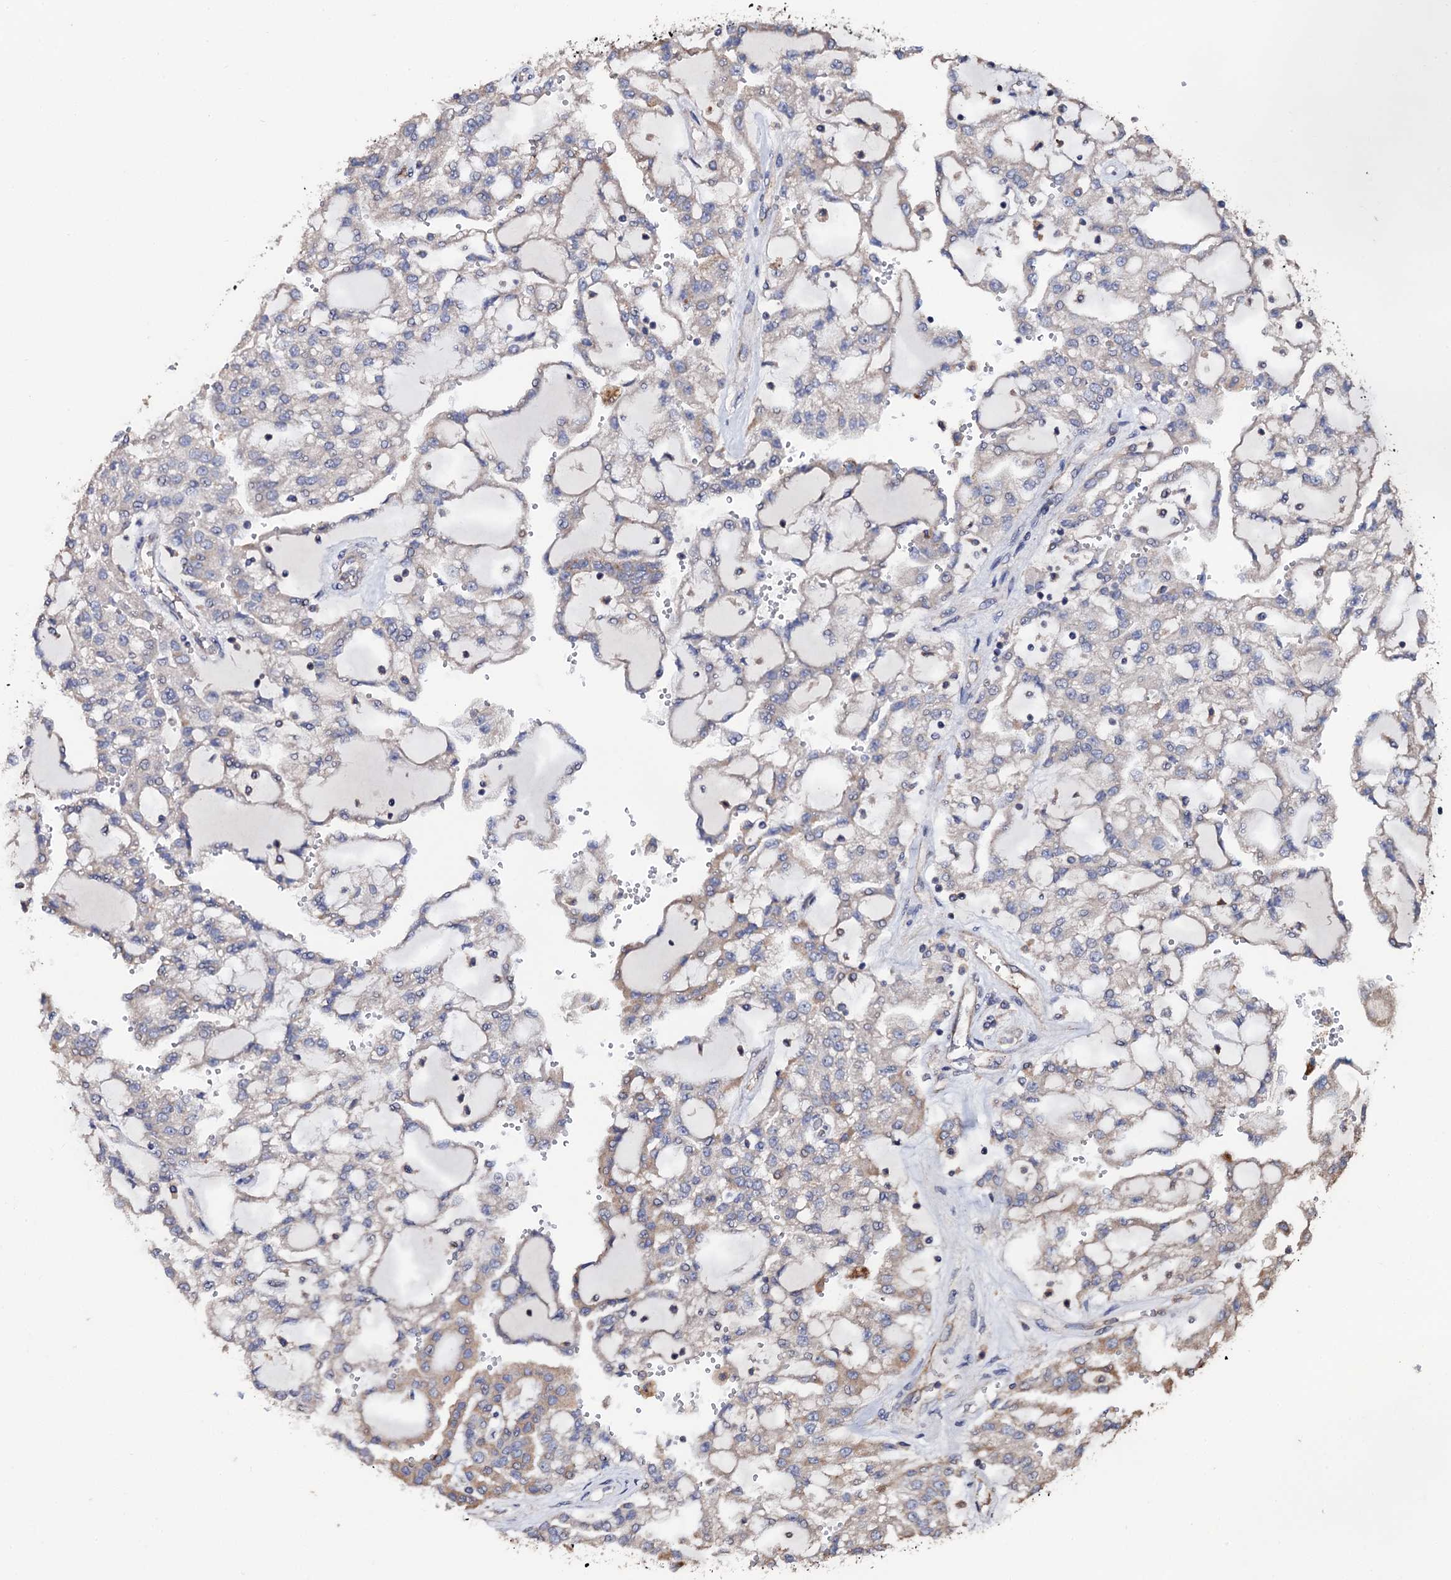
{"staining": {"intensity": "weak", "quantity": "<25%", "location": "cytoplasmic/membranous"}, "tissue": "renal cancer", "cell_type": "Tumor cells", "image_type": "cancer", "snomed": [{"axis": "morphology", "description": "Adenocarcinoma, NOS"}, {"axis": "topography", "description": "Kidney"}], "caption": "A high-resolution image shows IHC staining of renal adenocarcinoma, which shows no significant positivity in tumor cells. (DAB immunohistochemistry, high magnification).", "gene": "PPTC7", "patient": {"sex": "male", "age": 63}}